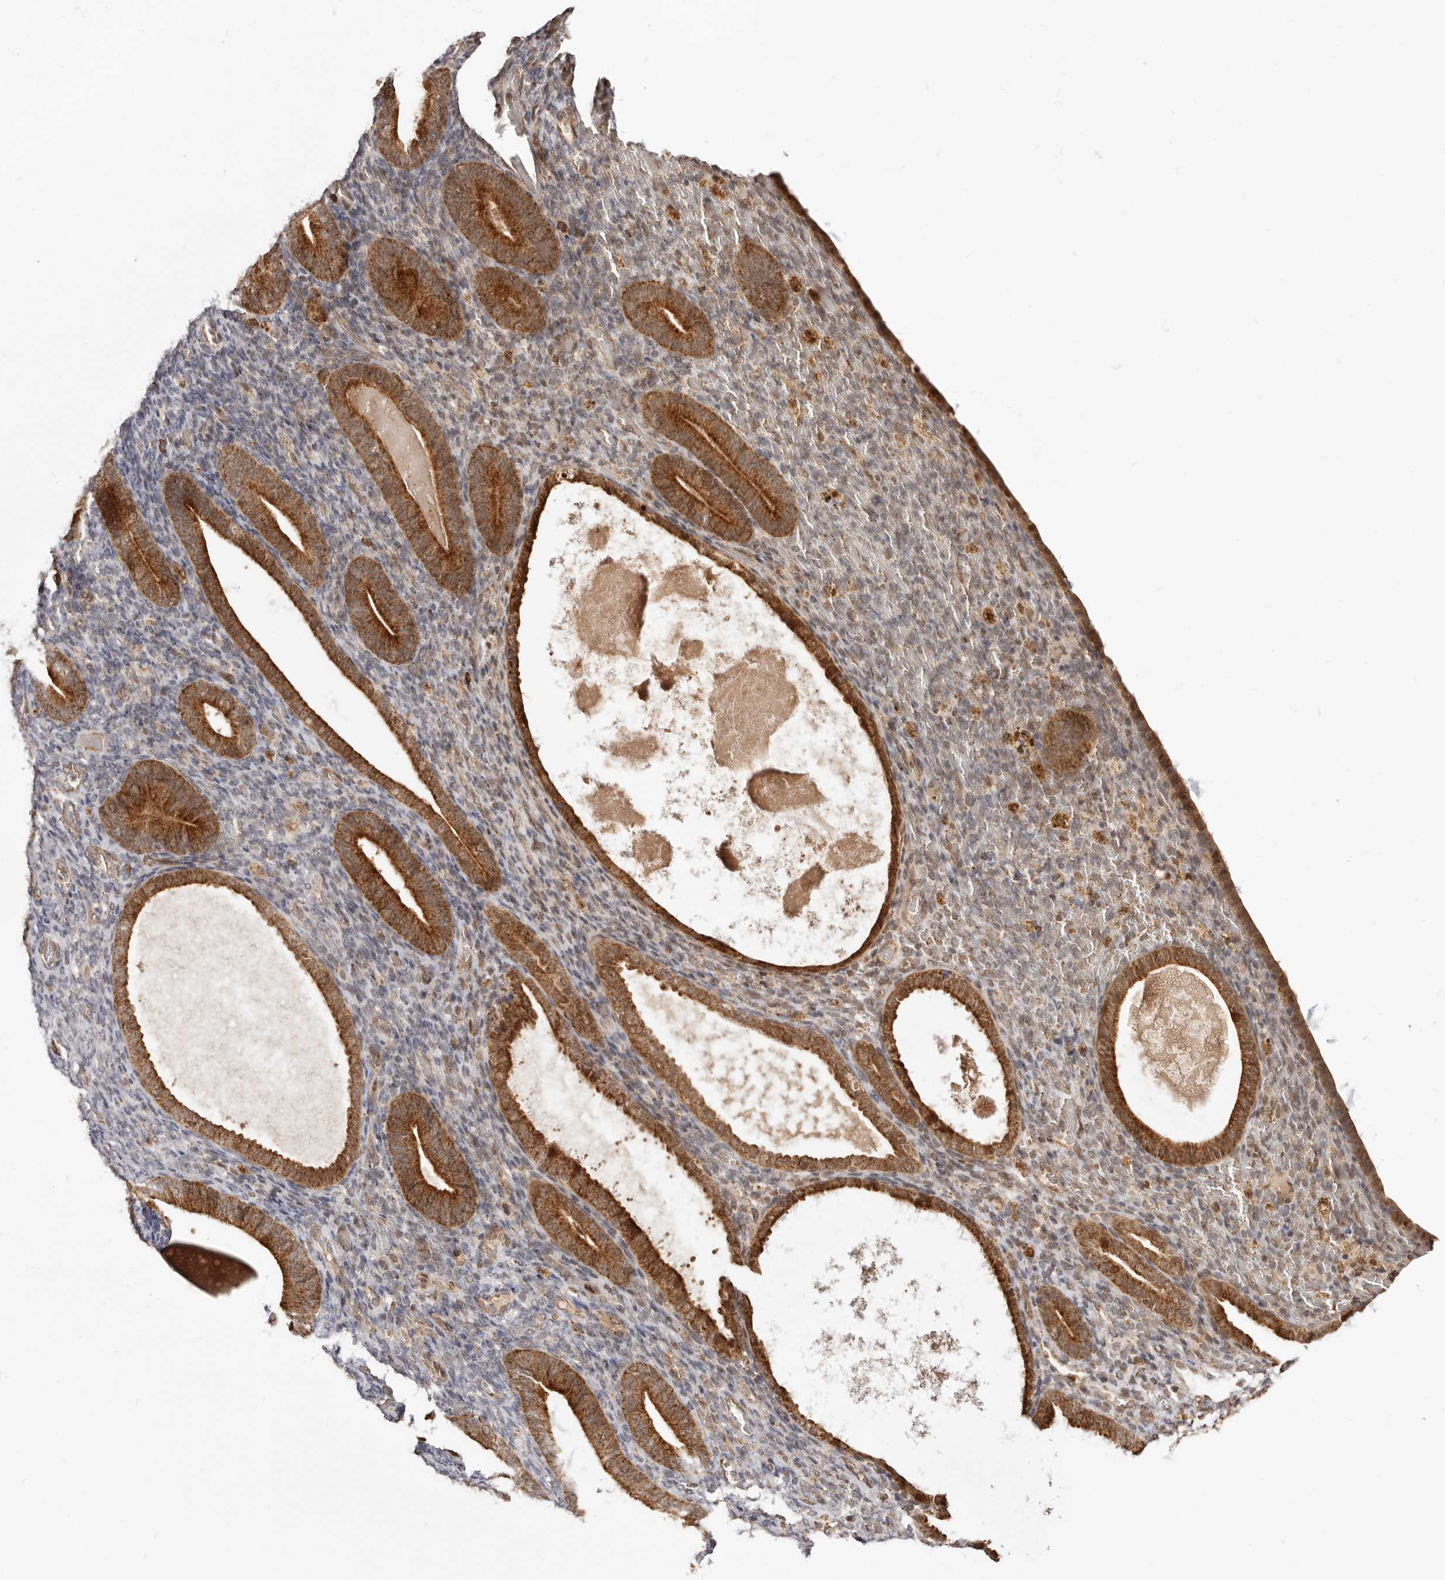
{"staining": {"intensity": "negative", "quantity": "none", "location": "none"}, "tissue": "endometrium", "cell_type": "Cells in endometrial stroma", "image_type": "normal", "snomed": [{"axis": "morphology", "description": "Normal tissue, NOS"}, {"axis": "topography", "description": "Endometrium"}], "caption": "A high-resolution image shows immunohistochemistry staining of benign endometrium, which demonstrates no significant staining in cells in endometrial stroma. (DAB immunohistochemistry (IHC) visualized using brightfield microscopy, high magnification).", "gene": "SEC14L1", "patient": {"sex": "female", "age": 51}}